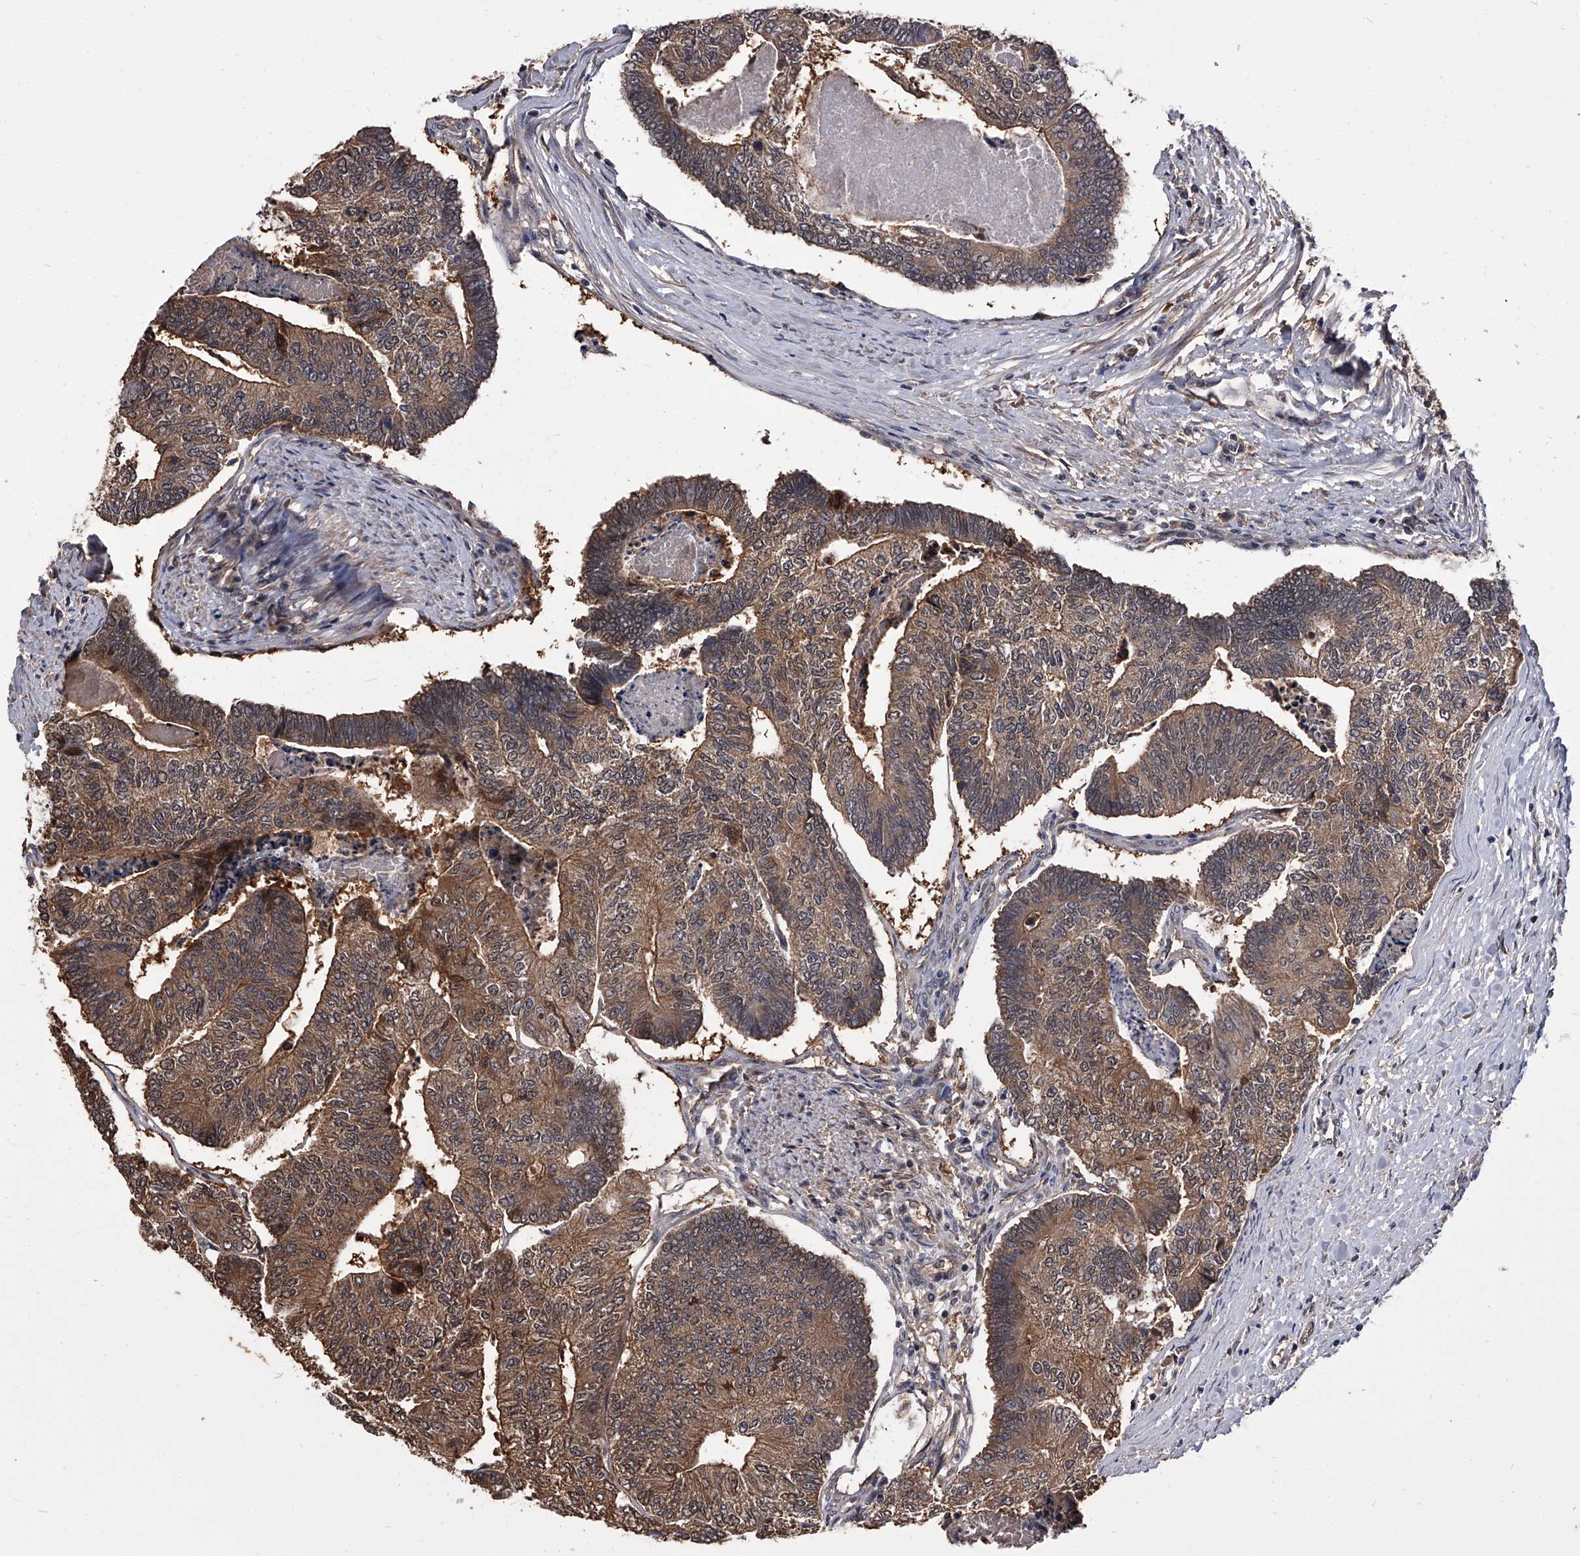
{"staining": {"intensity": "moderate", "quantity": ">75%", "location": "cytoplasmic/membranous"}, "tissue": "colorectal cancer", "cell_type": "Tumor cells", "image_type": "cancer", "snomed": [{"axis": "morphology", "description": "Adenocarcinoma, NOS"}, {"axis": "topography", "description": "Colon"}], "caption": "High-power microscopy captured an immunohistochemistry photomicrograph of adenocarcinoma (colorectal), revealing moderate cytoplasmic/membranous staining in approximately >75% of tumor cells.", "gene": "SLC18B1", "patient": {"sex": "female", "age": 67}}